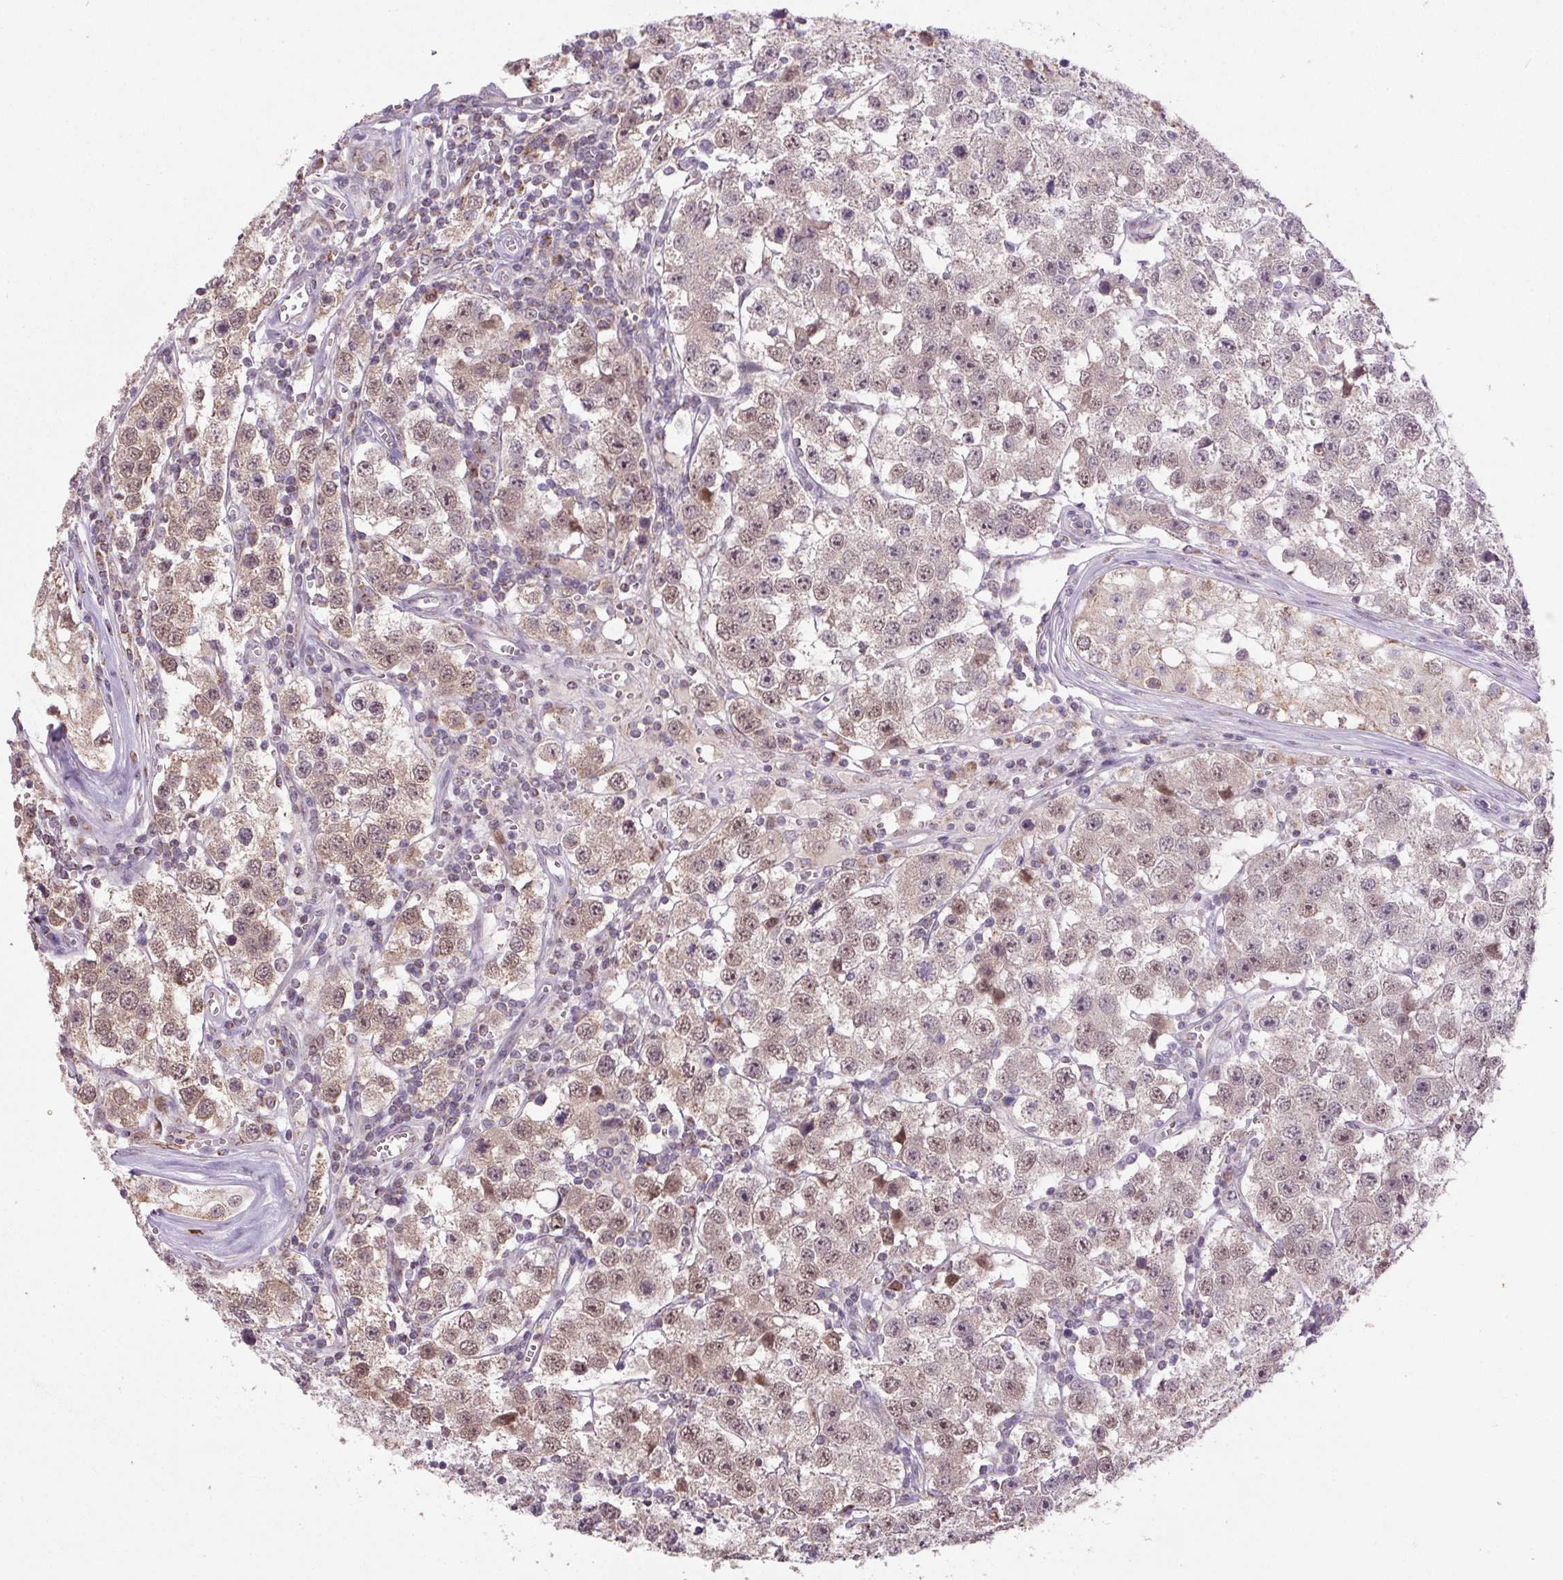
{"staining": {"intensity": "moderate", "quantity": "25%-75%", "location": "nuclear"}, "tissue": "testis cancer", "cell_type": "Tumor cells", "image_type": "cancer", "snomed": [{"axis": "morphology", "description": "Seminoma, NOS"}, {"axis": "topography", "description": "Testis"}], "caption": "Immunohistochemistry (IHC) of testis seminoma exhibits medium levels of moderate nuclear positivity in approximately 25%-75% of tumor cells.", "gene": "SGF29", "patient": {"sex": "male", "age": 34}}